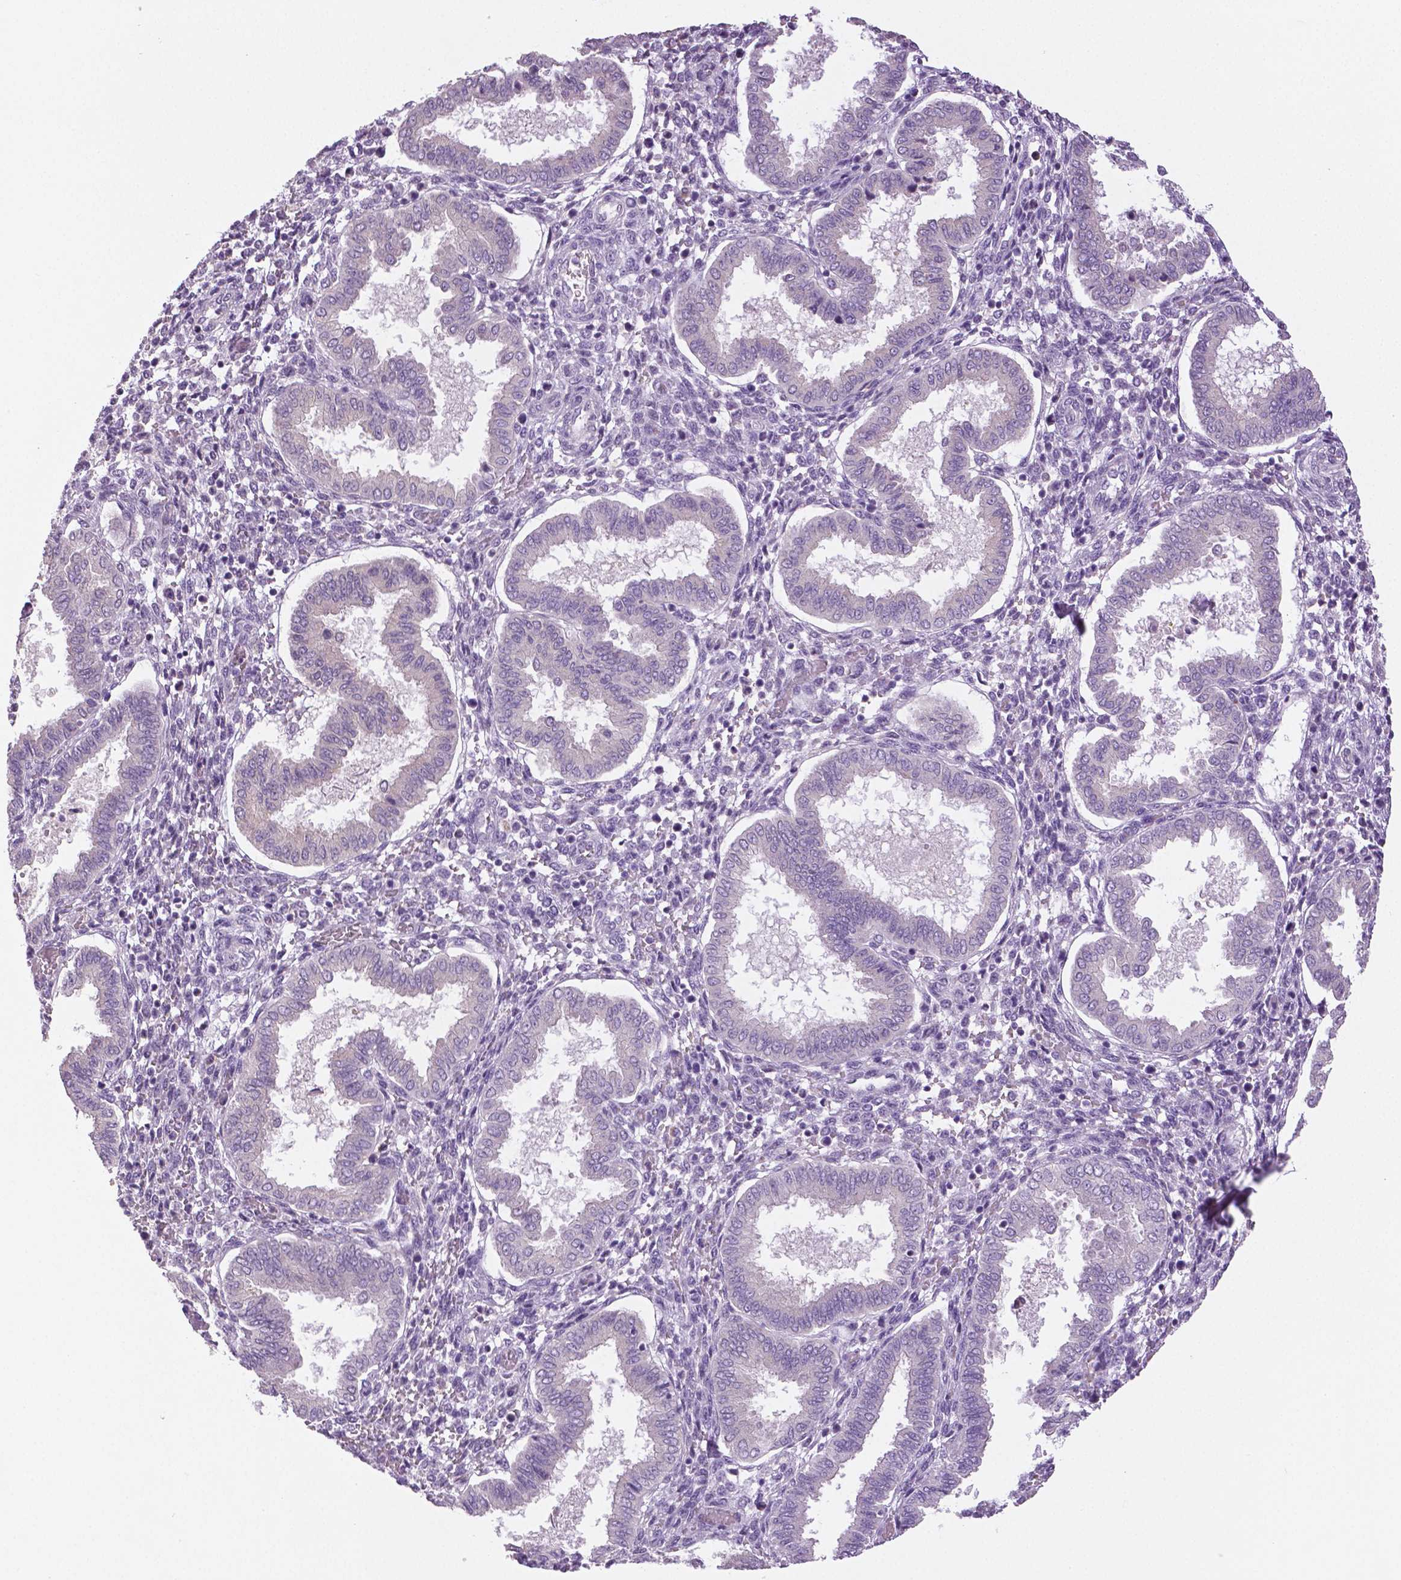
{"staining": {"intensity": "negative", "quantity": "none", "location": "none"}, "tissue": "endometrium", "cell_type": "Cells in endometrial stroma", "image_type": "normal", "snomed": [{"axis": "morphology", "description": "Normal tissue, NOS"}, {"axis": "topography", "description": "Endometrium"}], "caption": "Immunohistochemical staining of normal endometrium shows no significant staining in cells in endometrial stroma.", "gene": "DNAH12", "patient": {"sex": "female", "age": 24}}